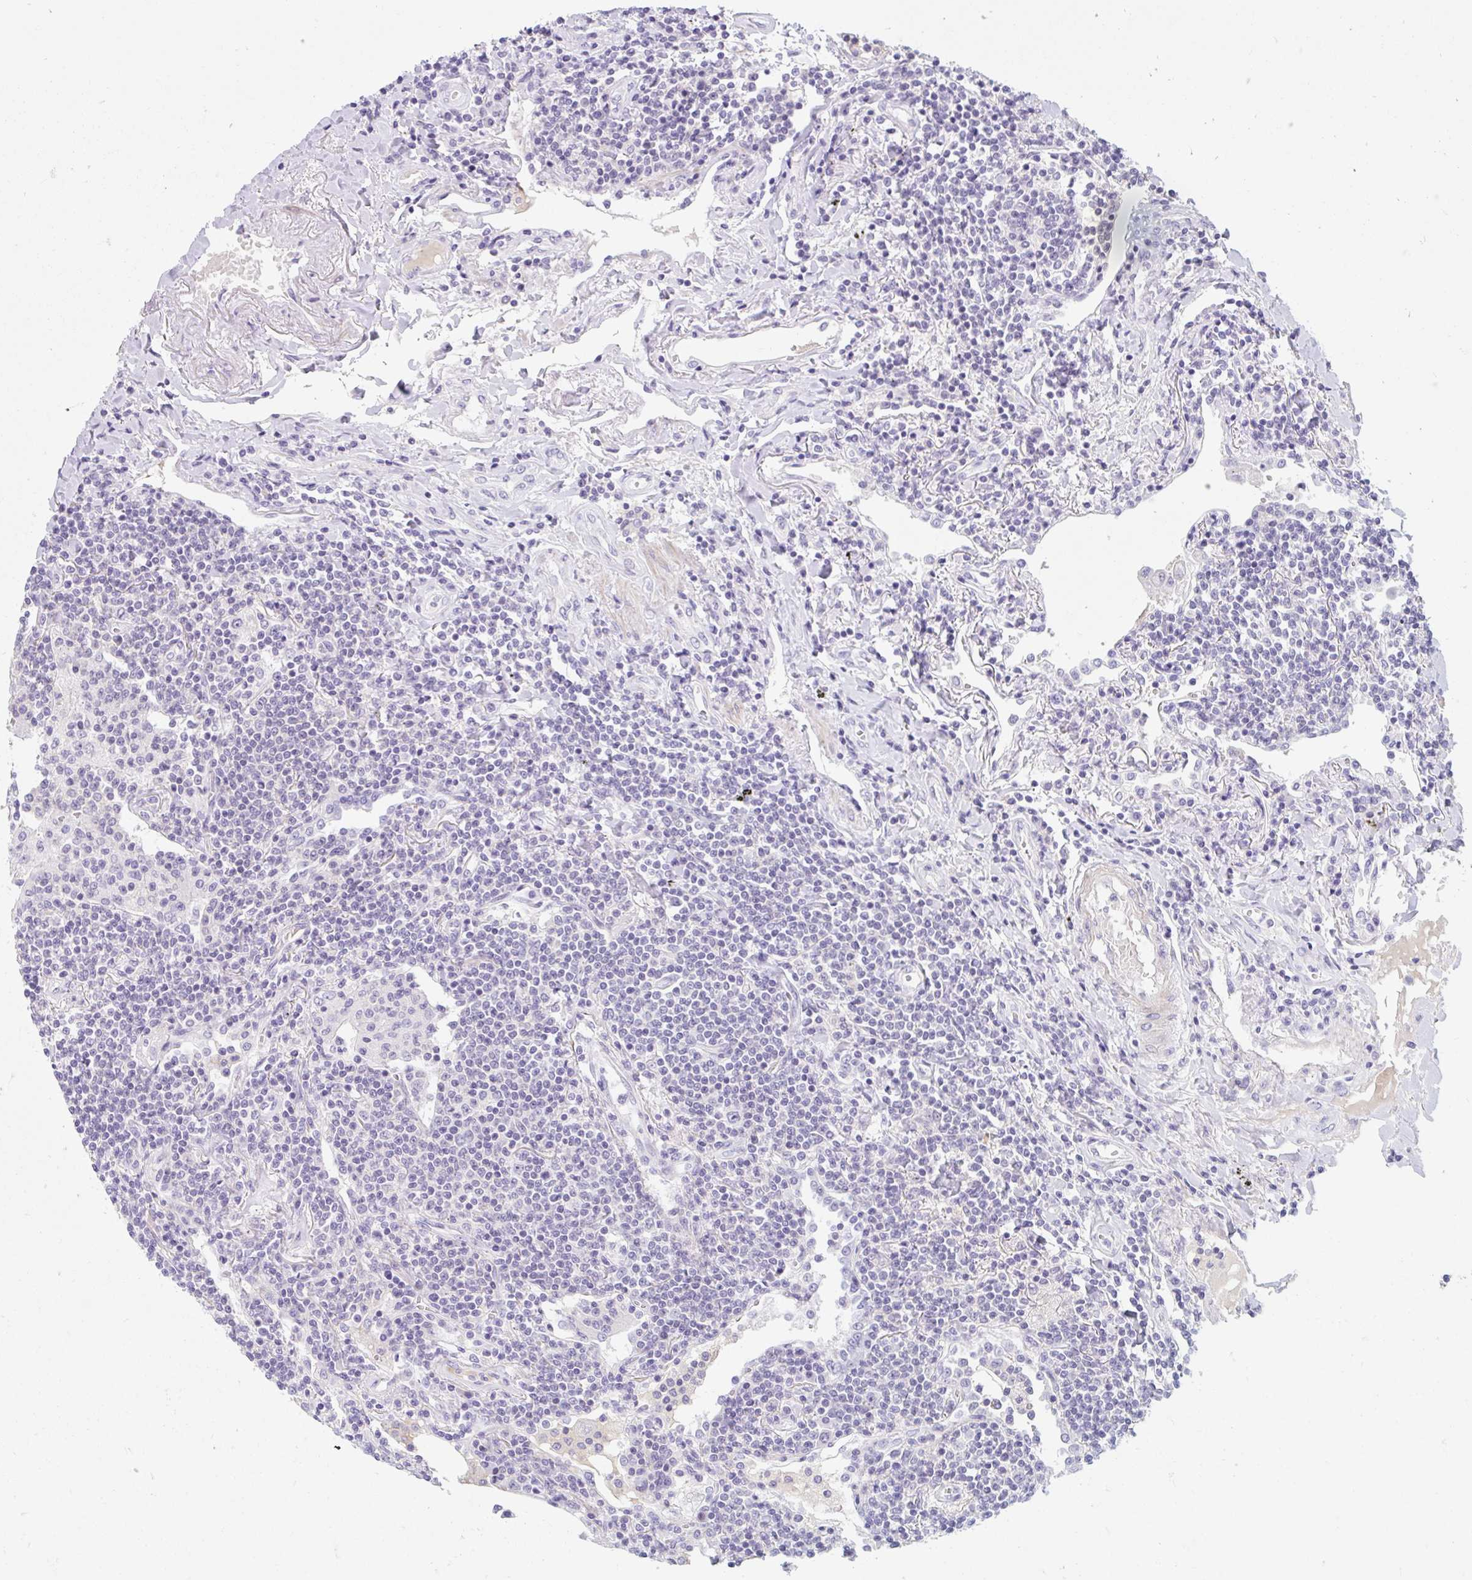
{"staining": {"intensity": "negative", "quantity": "none", "location": "none"}, "tissue": "lymphoma", "cell_type": "Tumor cells", "image_type": "cancer", "snomed": [{"axis": "morphology", "description": "Malignant lymphoma, non-Hodgkin's type, Low grade"}, {"axis": "topography", "description": "Lung"}], "caption": "A high-resolution image shows immunohistochemistry (IHC) staining of lymphoma, which shows no significant expression in tumor cells.", "gene": "SLC28A1", "patient": {"sex": "female", "age": 71}}